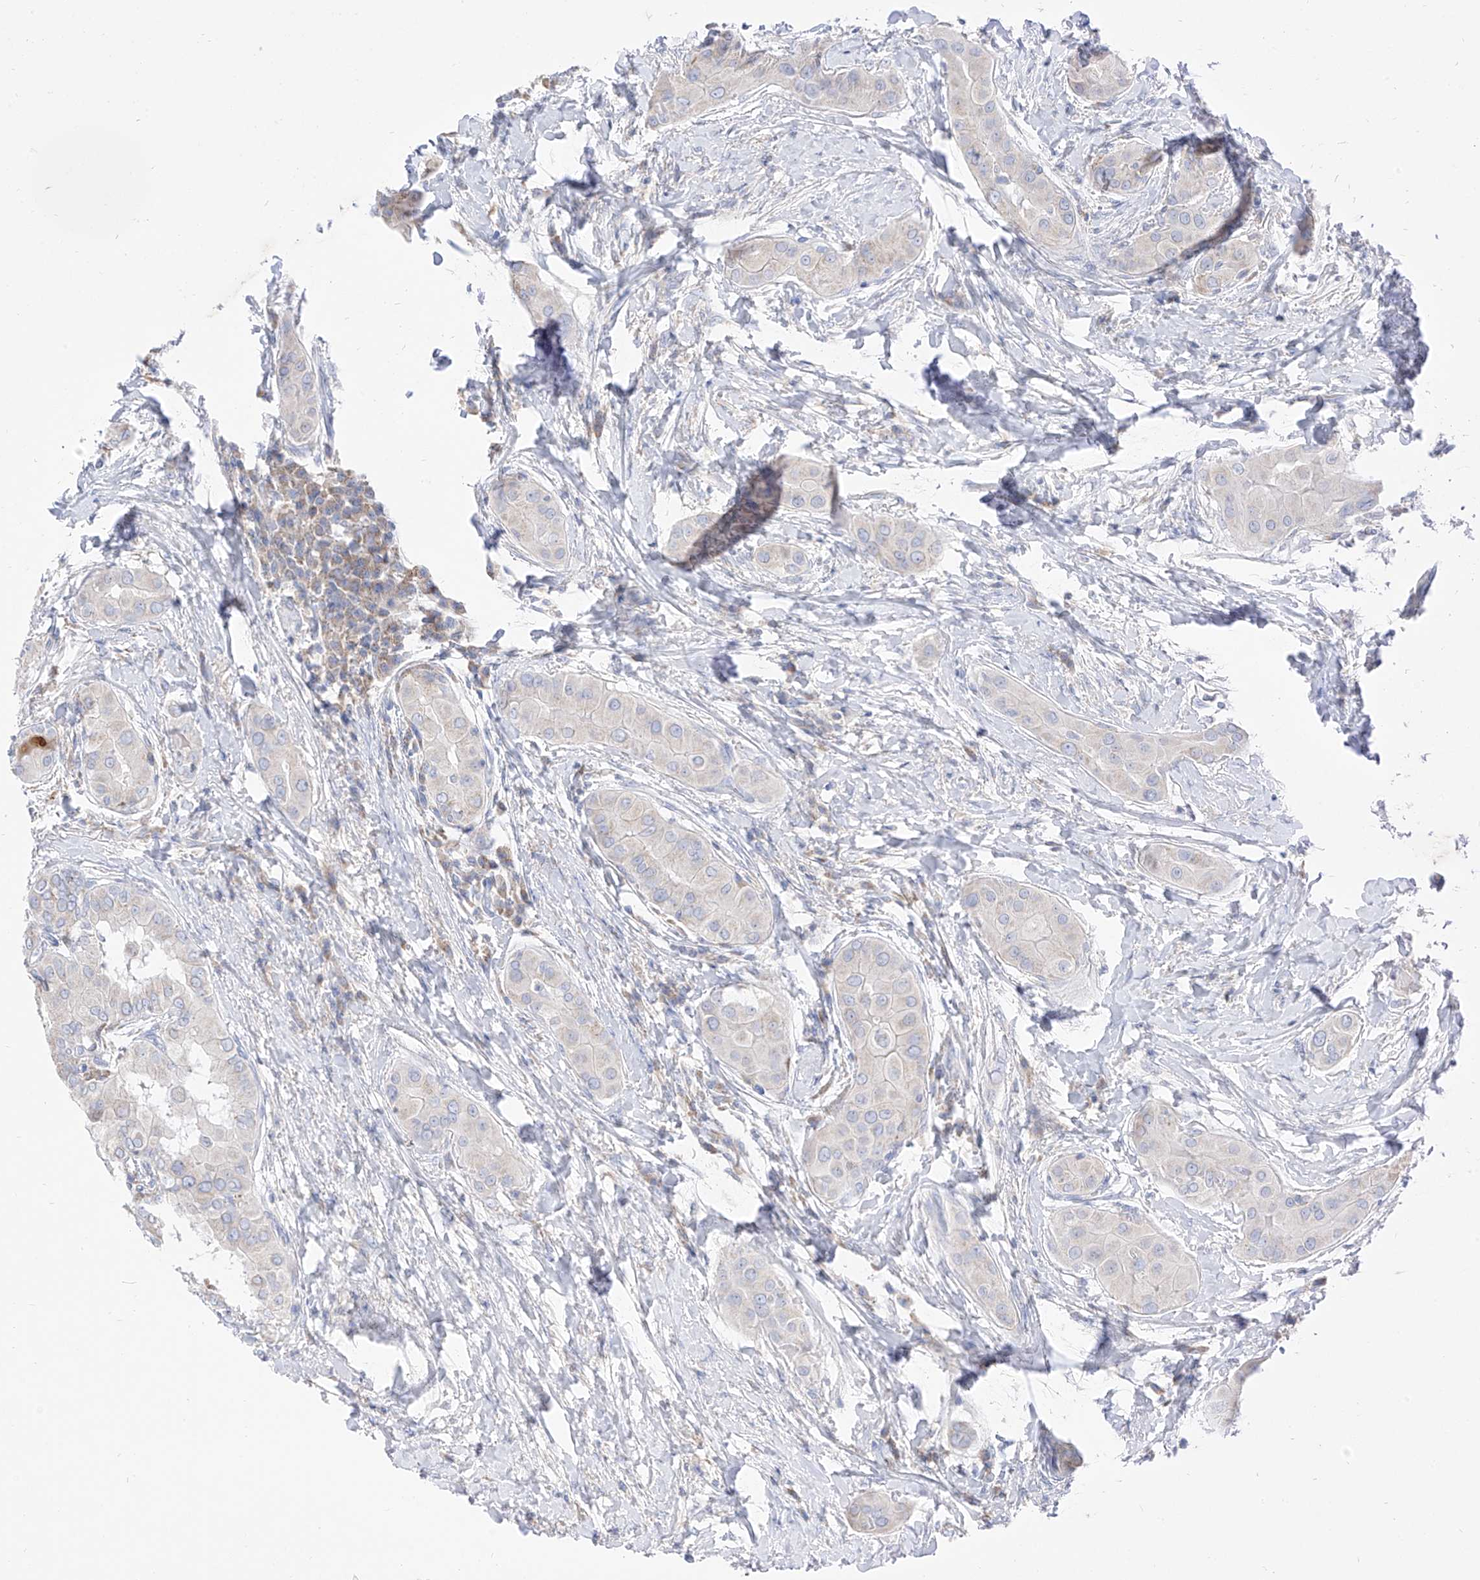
{"staining": {"intensity": "negative", "quantity": "none", "location": "none"}, "tissue": "thyroid cancer", "cell_type": "Tumor cells", "image_type": "cancer", "snomed": [{"axis": "morphology", "description": "Papillary adenocarcinoma, NOS"}, {"axis": "topography", "description": "Thyroid gland"}], "caption": "Micrograph shows no significant protein staining in tumor cells of papillary adenocarcinoma (thyroid).", "gene": "RASA2", "patient": {"sex": "male", "age": 33}}